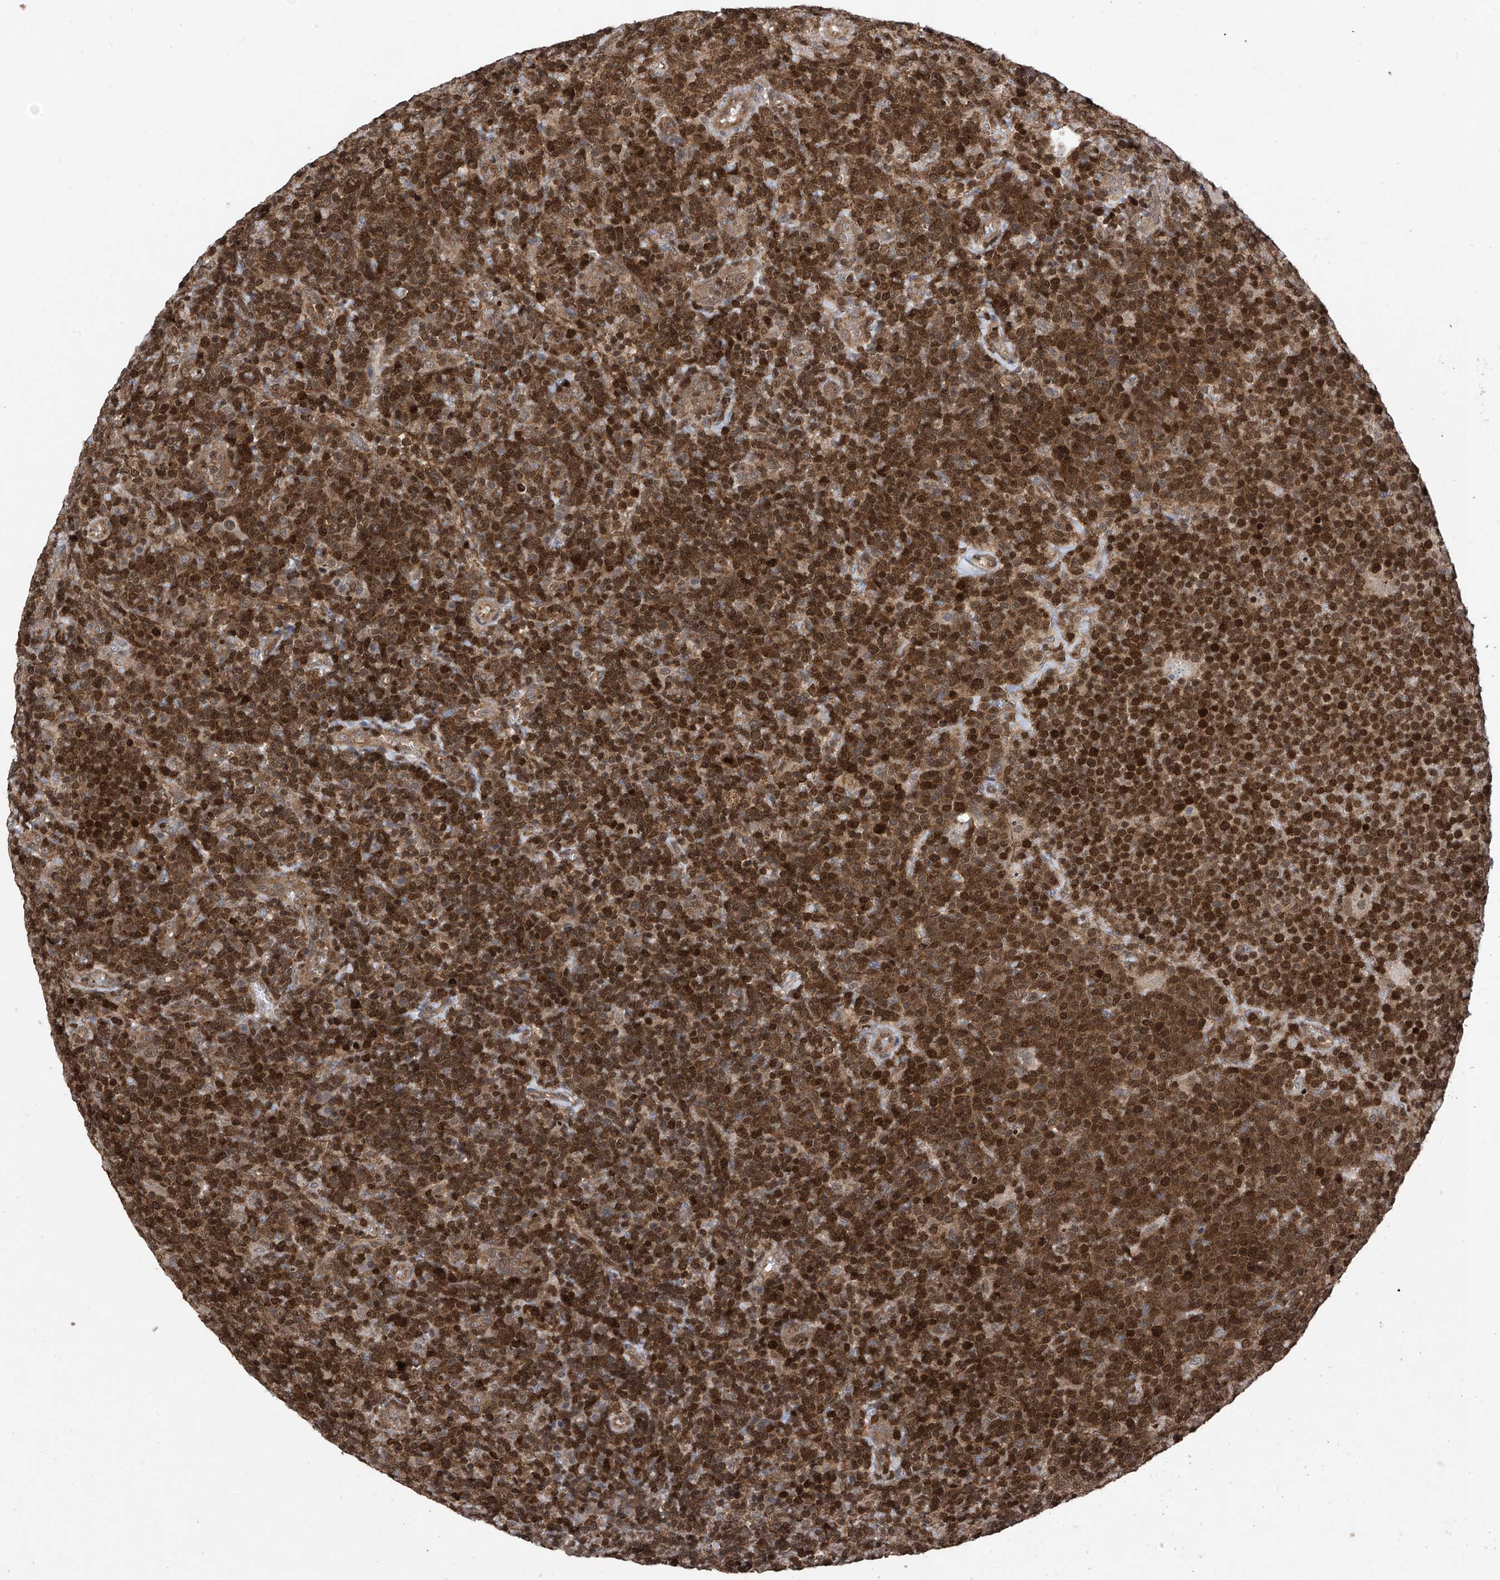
{"staining": {"intensity": "strong", "quantity": "25%-75%", "location": "cytoplasmic/membranous,nuclear"}, "tissue": "lymphoma", "cell_type": "Tumor cells", "image_type": "cancer", "snomed": [{"axis": "morphology", "description": "Malignant lymphoma, non-Hodgkin's type, High grade"}, {"axis": "topography", "description": "Lymph node"}], "caption": "Immunohistochemical staining of human lymphoma displays high levels of strong cytoplasmic/membranous and nuclear staining in about 25%-75% of tumor cells.", "gene": "DNAJC9", "patient": {"sex": "male", "age": 61}}